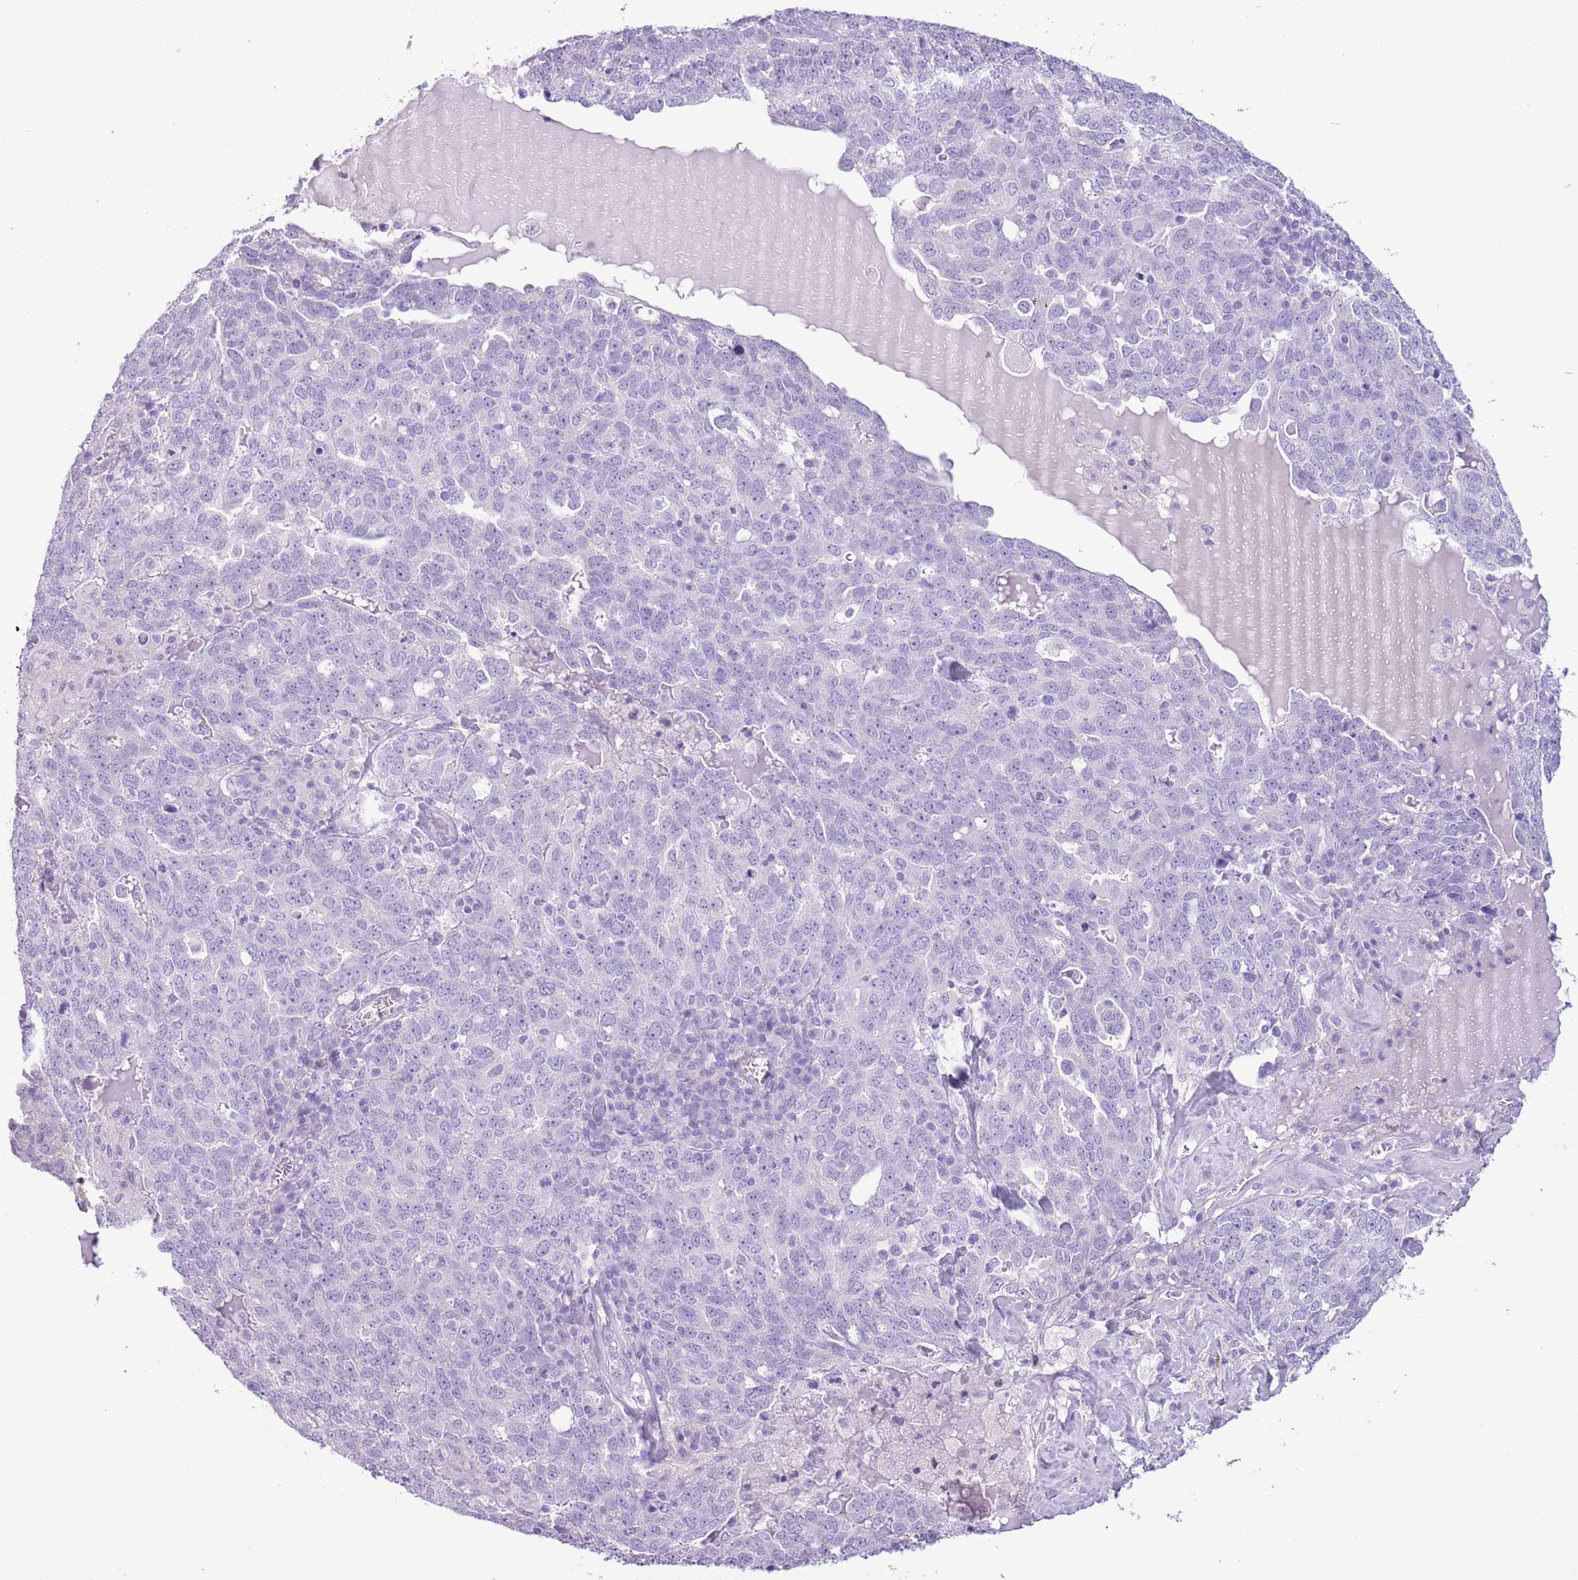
{"staining": {"intensity": "negative", "quantity": "none", "location": "none"}, "tissue": "ovarian cancer", "cell_type": "Tumor cells", "image_type": "cancer", "snomed": [{"axis": "morphology", "description": "Carcinoma, endometroid"}, {"axis": "topography", "description": "Ovary"}], "caption": "Tumor cells are negative for protein expression in human ovarian cancer (endometroid carcinoma).", "gene": "SLC7A14", "patient": {"sex": "female", "age": 62}}